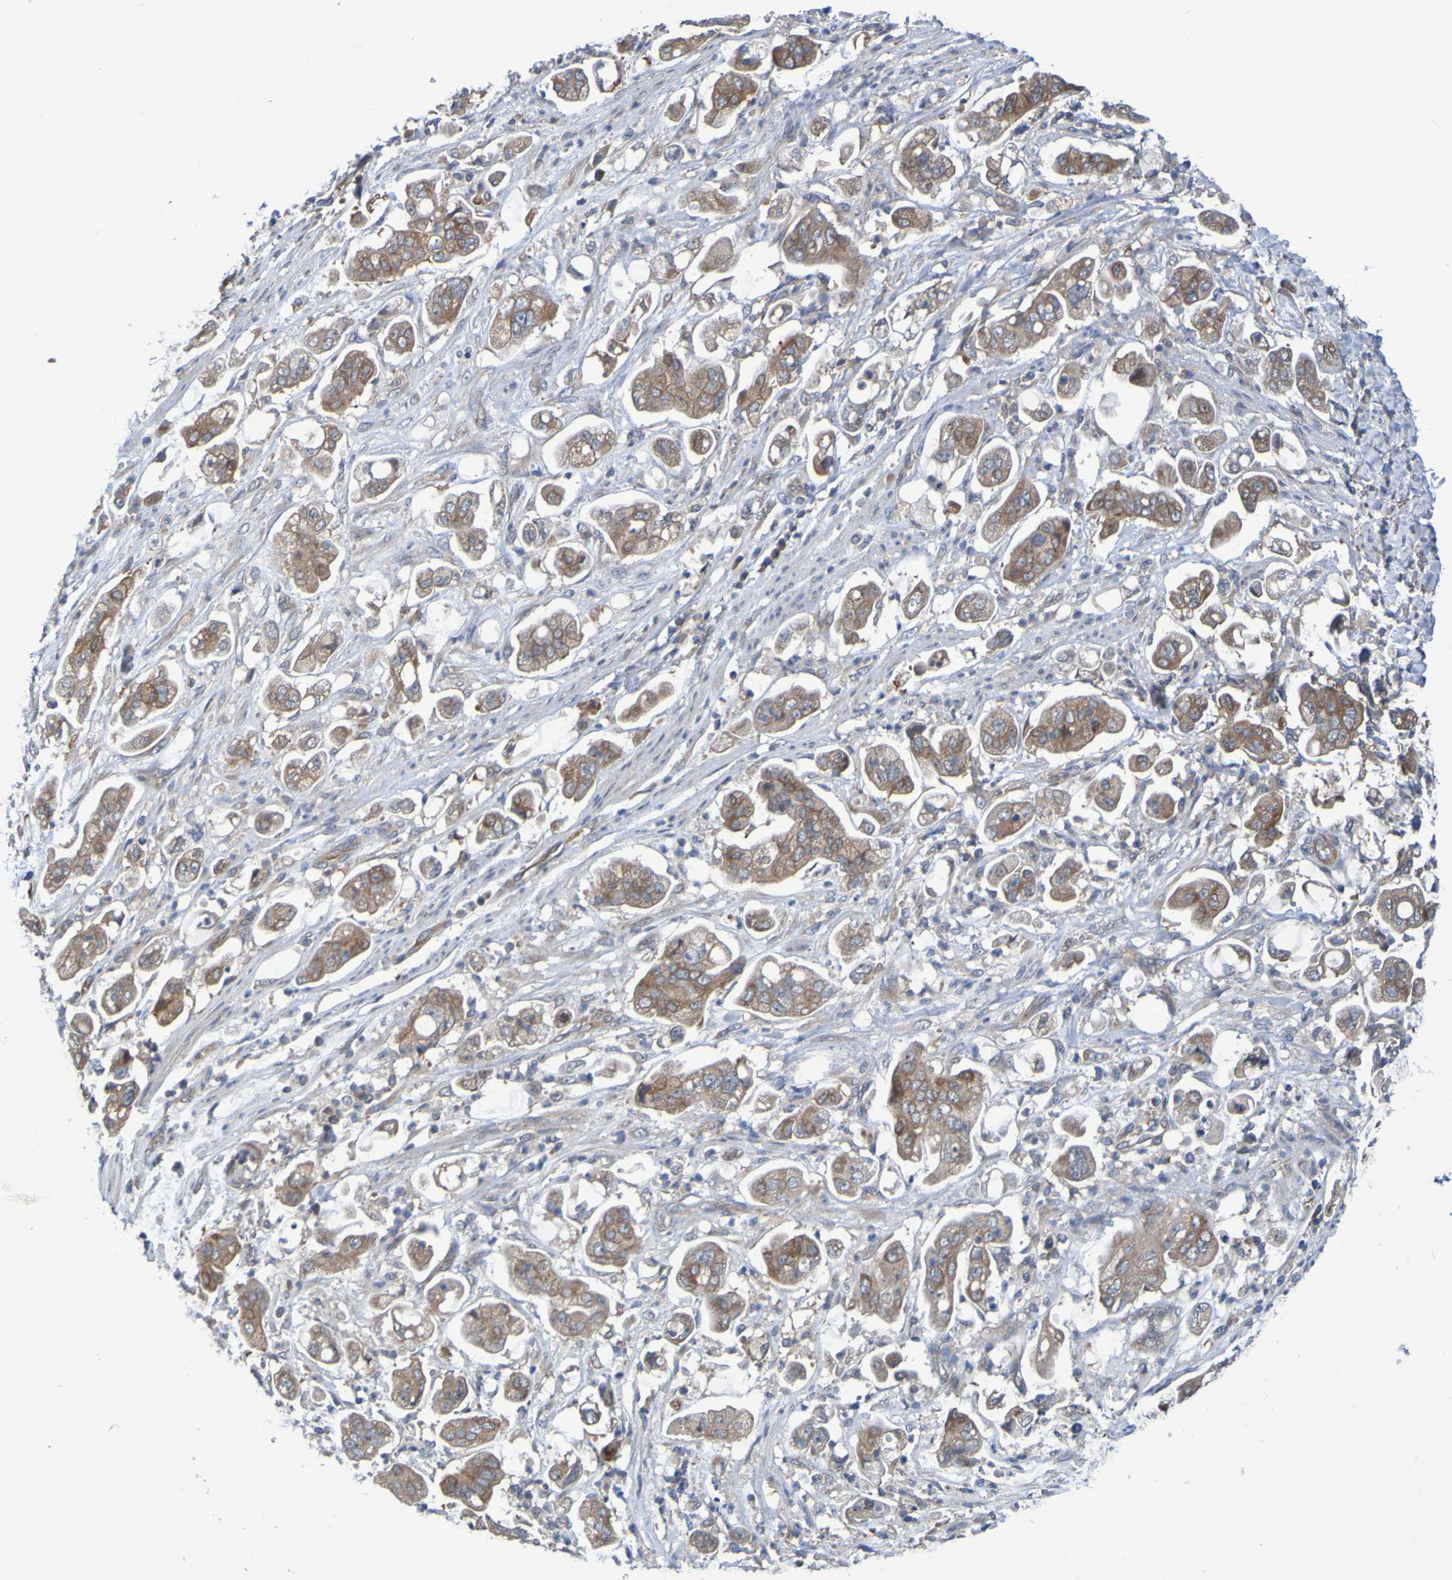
{"staining": {"intensity": "moderate", "quantity": ">75%", "location": "cytoplasmic/membranous"}, "tissue": "stomach cancer", "cell_type": "Tumor cells", "image_type": "cancer", "snomed": [{"axis": "morphology", "description": "Adenocarcinoma, NOS"}, {"axis": "topography", "description": "Stomach"}], "caption": "This is a histology image of IHC staining of stomach cancer (adenocarcinoma), which shows moderate staining in the cytoplasmic/membranous of tumor cells.", "gene": "SDK1", "patient": {"sex": "male", "age": 62}}